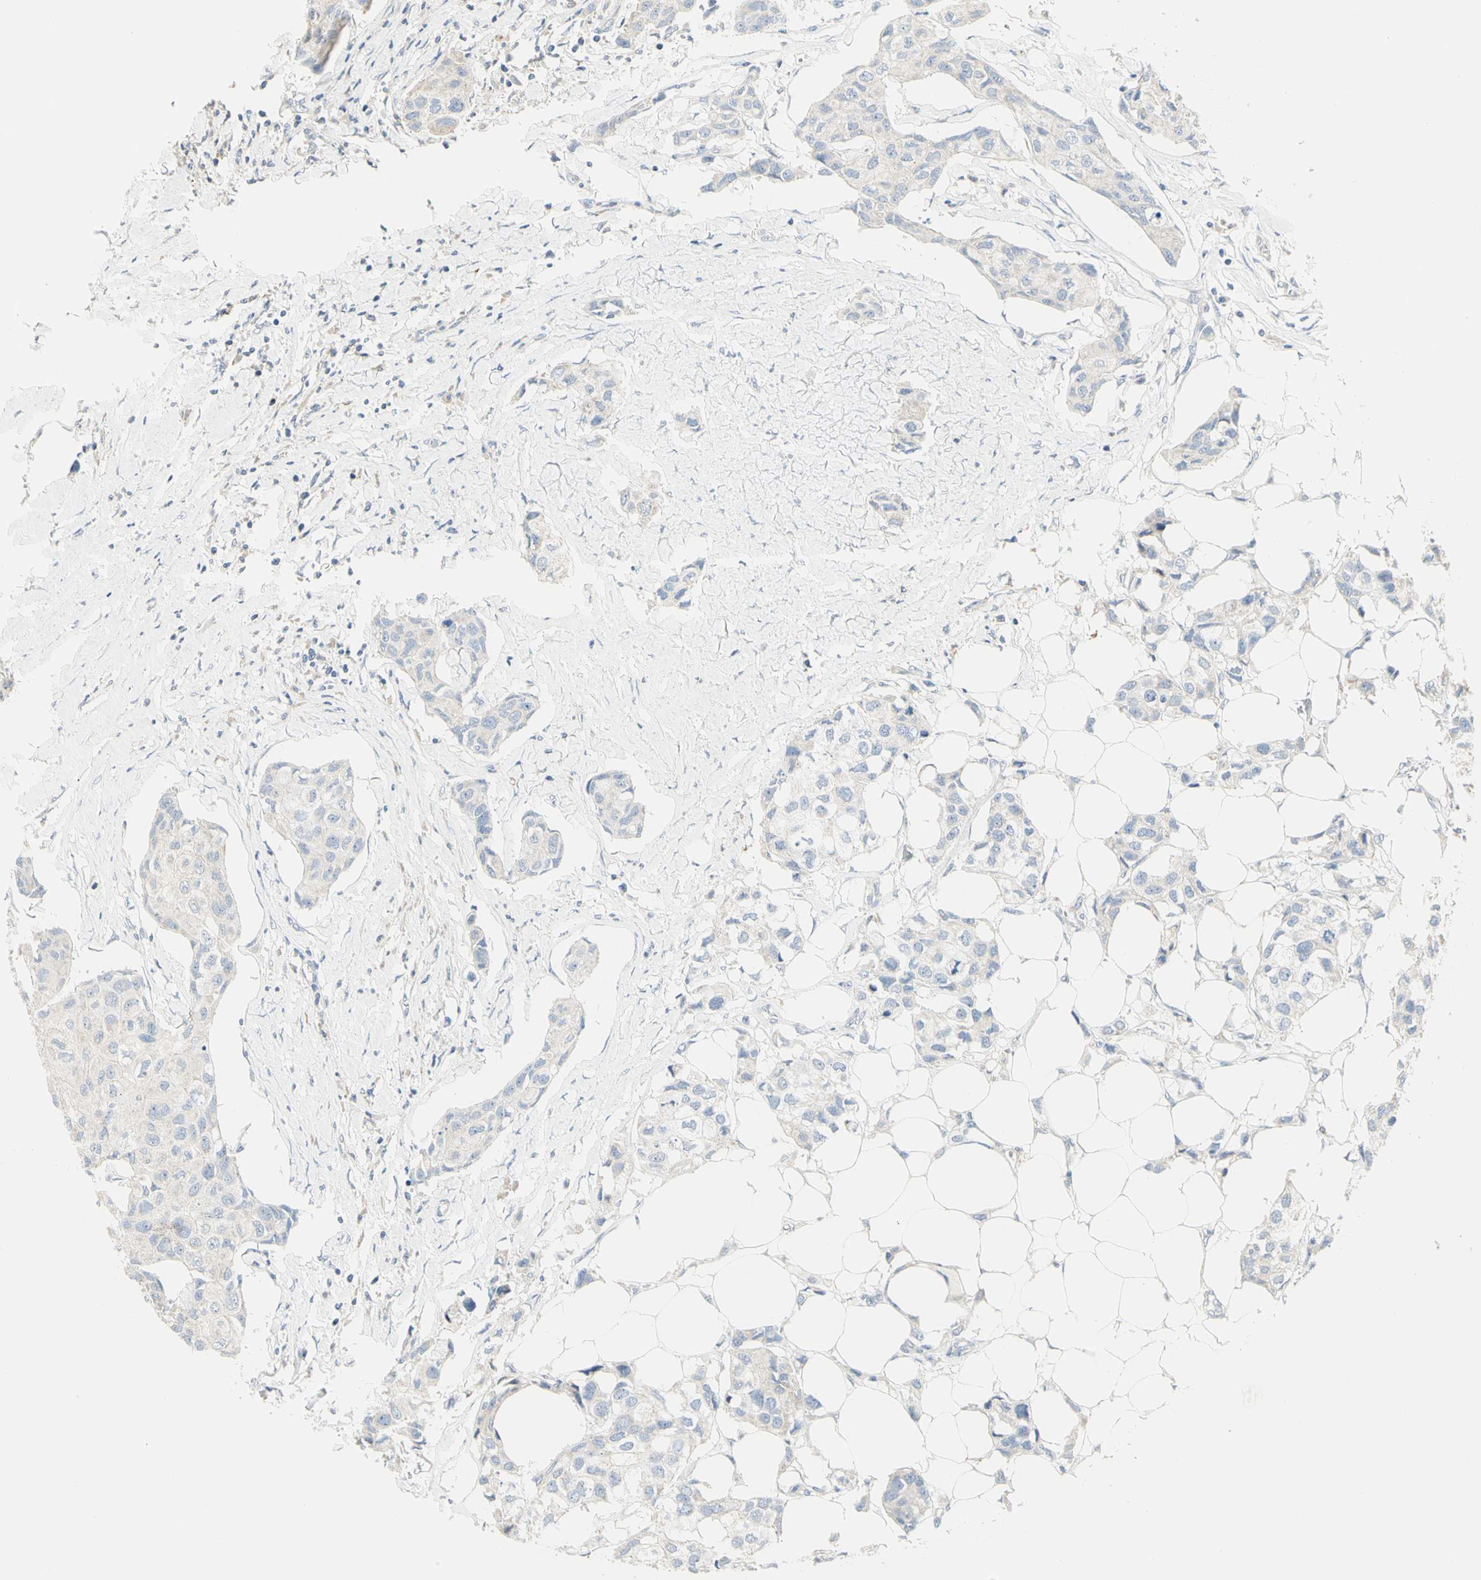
{"staining": {"intensity": "negative", "quantity": "none", "location": "none"}, "tissue": "breast cancer", "cell_type": "Tumor cells", "image_type": "cancer", "snomed": [{"axis": "morphology", "description": "Duct carcinoma"}, {"axis": "topography", "description": "Breast"}], "caption": "This is an immunohistochemistry (IHC) histopathology image of intraductal carcinoma (breast). There is no staining in tumor cells.", "gene": "GPR153", "patient": {"sex": "female", "age": 80}}